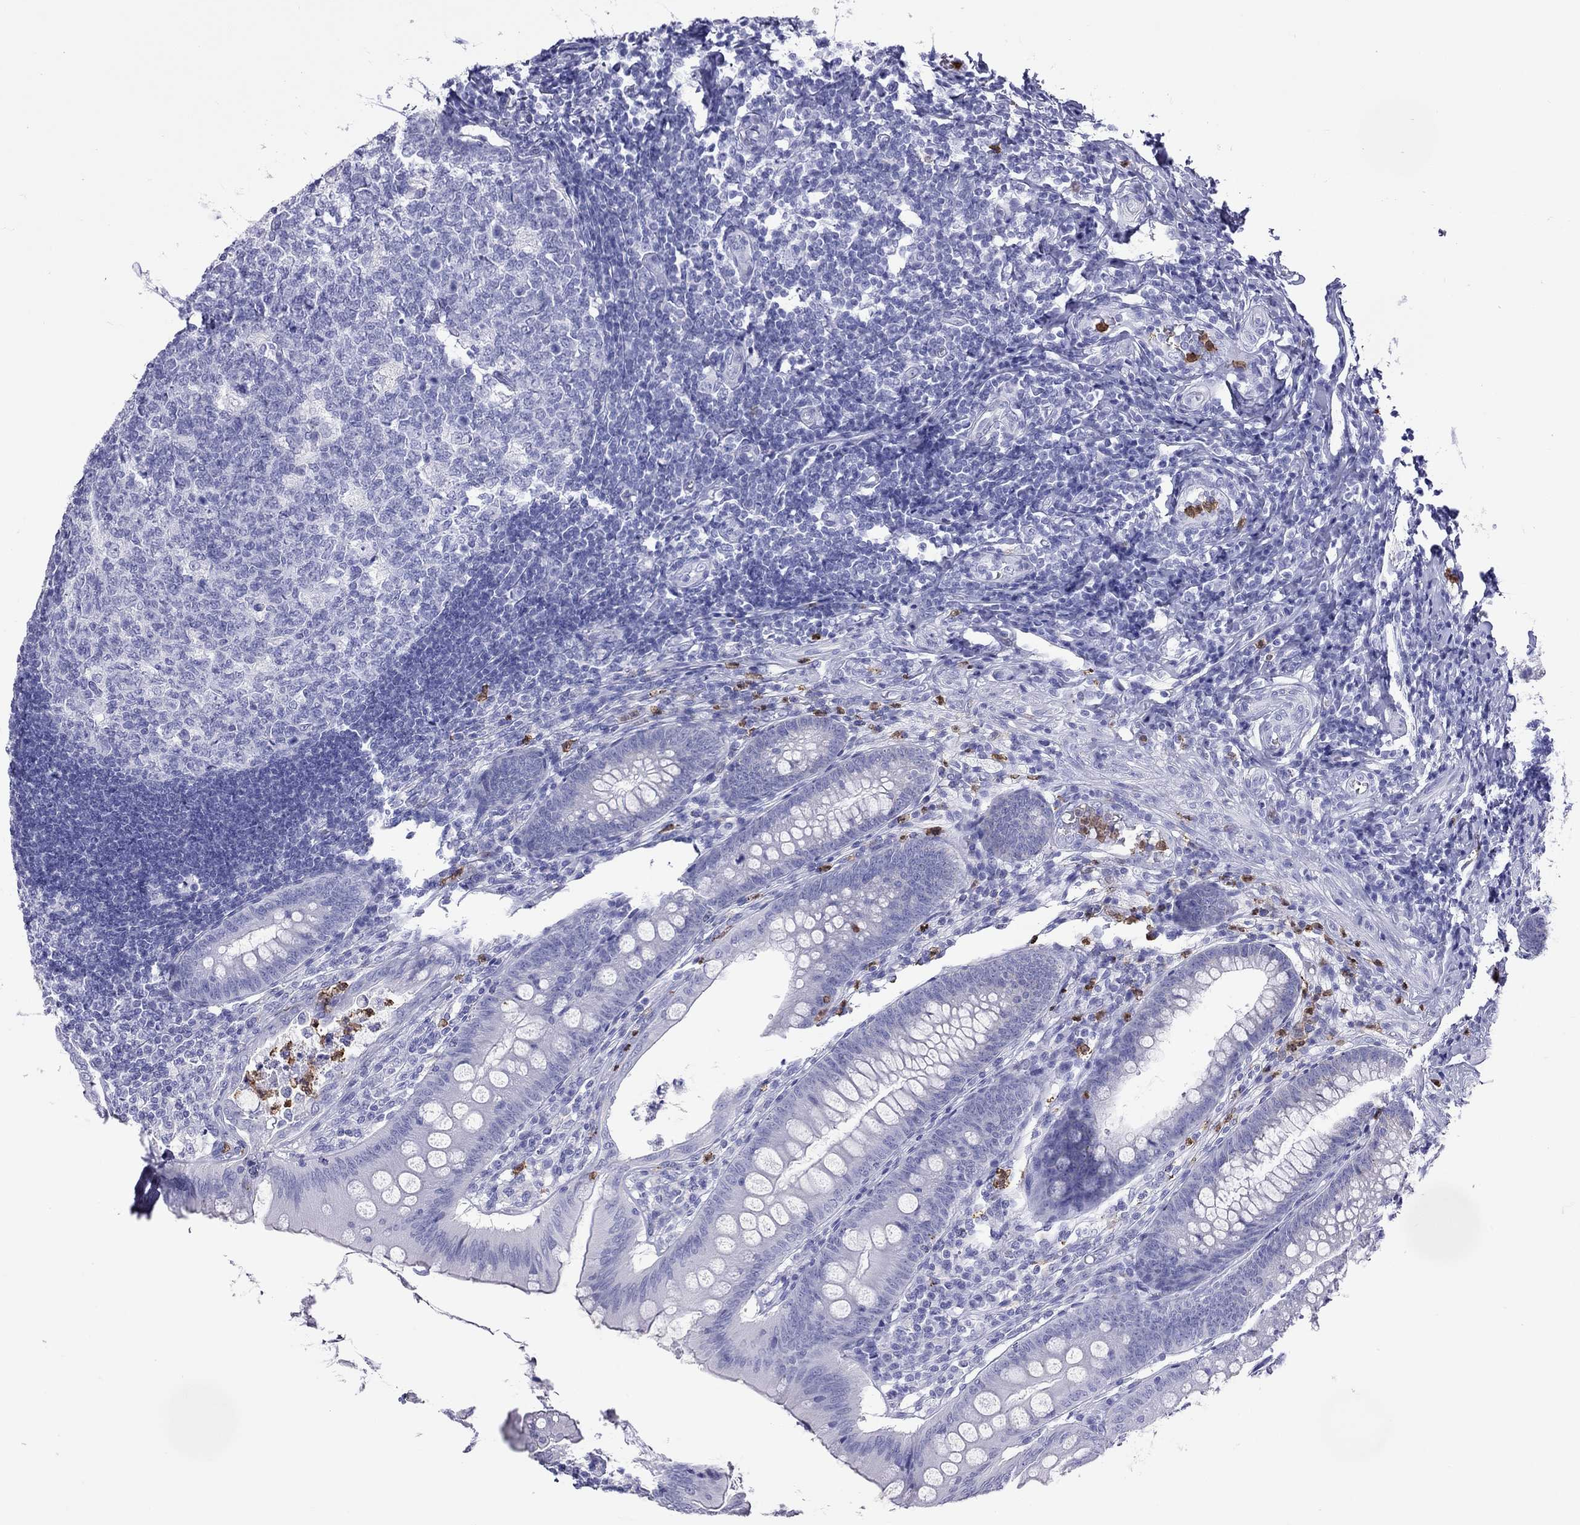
{"staining": {"intensity": "negative", "quantity": "none", "location": "none"}, "tissue": "appendix", "cell_type": "Glandular cells", "image_type": "normal", "snomed": [{"axis": "morphology", "description": "Normal tissue, NOS"}, {"axis": "morphology", "description": "Inflammation, NOS"}, {"axis": "topography", "description": "Appendix"}], "caption": "A high-resolution photomicrograph shows immunohistochemistry staining of benign appendix, which shows no significant staining in glandular cells. The staining was performed using DAB (3,3'-diaminobenzidine) to visualize the protein expression in brown, while the nuclei were stained in blue with hematoxylin (Magnification: 20x).", "gene": "SLAMF1", "patient": {"sex": "male", "age": 16}}